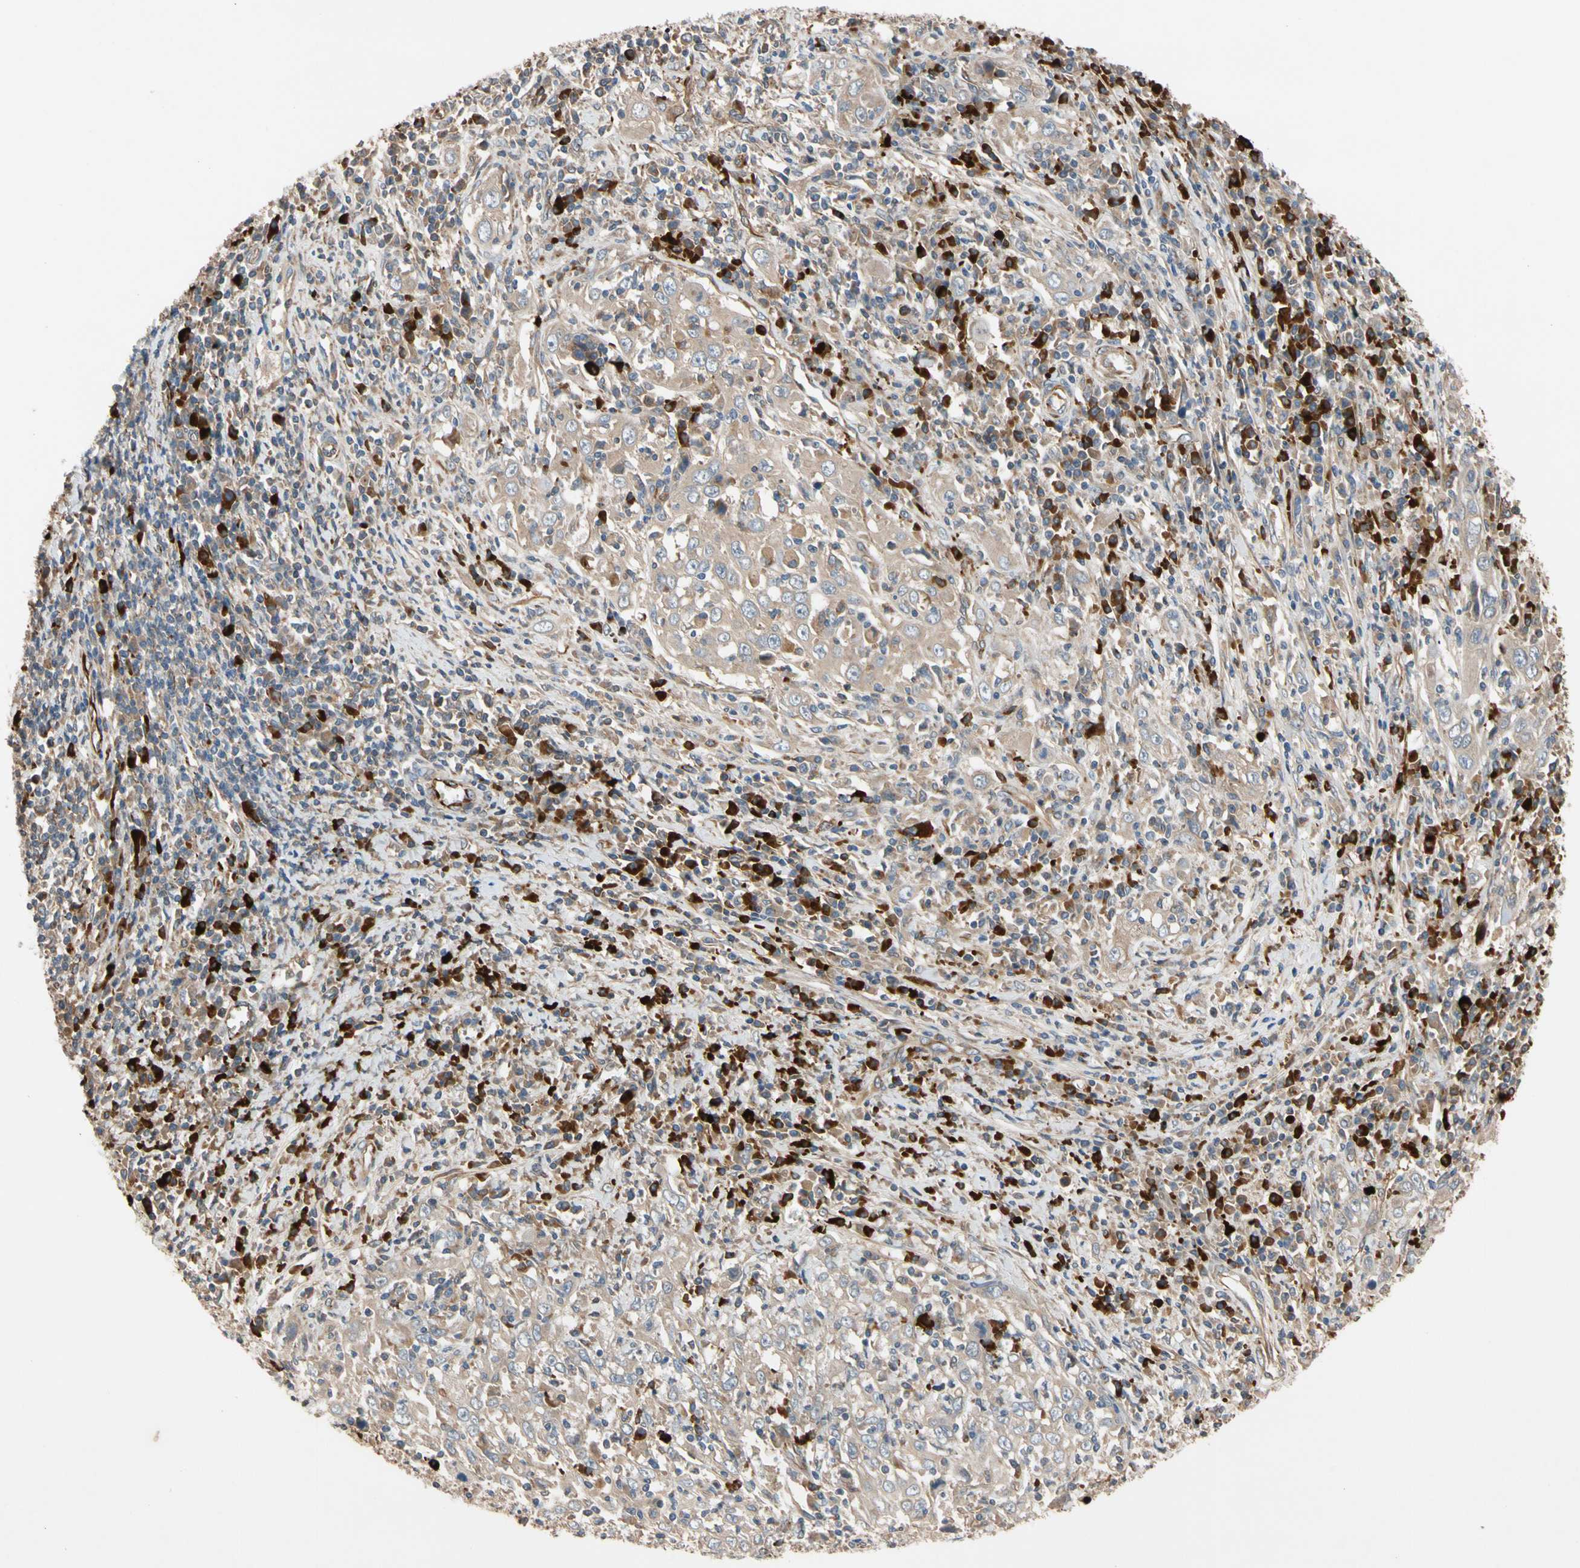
{"staining": {"intensity": "weak", "quantity": ">75%", "location": "cytoplasmic/membranous"}, "tissue": "cervical cancer", "cell_type": "Tumor cells", "image_type": "cancer", "snomed": [{"axis": "morphology", "description": "Squamous cell carcinoma, NOS"}, {"axis": "topography", "description": "Cervix"}], "caption": "Protein staining of cervical squamous cell carcinoma tissue exhibits weak cytoplasmic/membranous expression in approximately >75% of tumor cells.", "gene": "FGD6", "patient": {"sex": "female", "age": 46}}